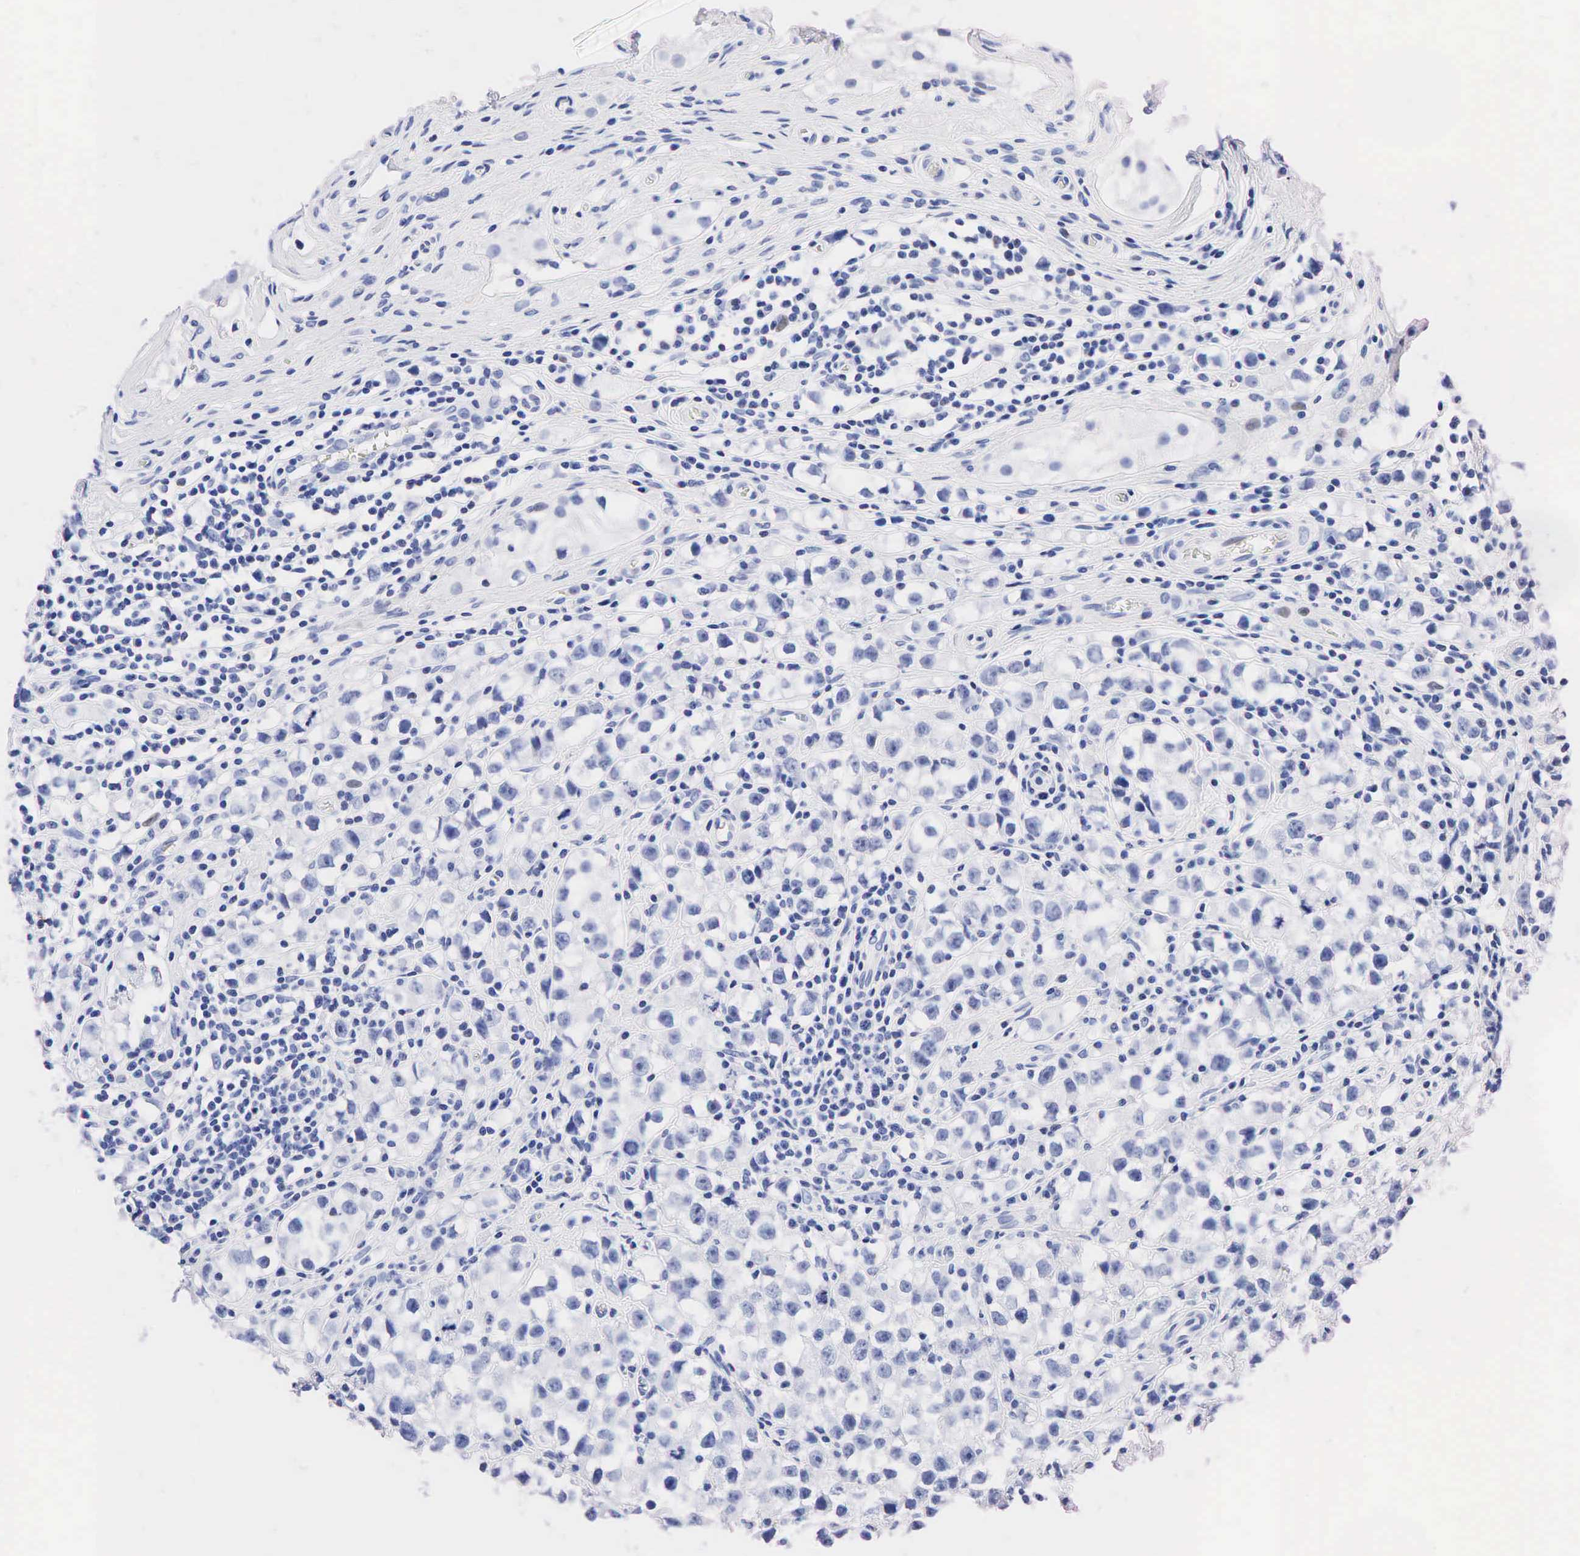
{"staining": {"intensity": "negative", "quantity": "none", "location": "none"}, "tissue": "testis cancer", "cell_type": "Tumor cells", "image_type": "cancer", "snomed": [{"axis": "morphology", "description": "Seminoma, NOS"}, {"axis": "topography", "description": "Testis"}], "caption": "The immunohistochemistry (IHC) photomicrograph has no significant expression in tumor cells of seminoma (testis) tissue. (Immunohistochemistry, brightfield microscopy, high magnification).", "gene": "PTH", "patient": {"sex": "male", "age": 35}}